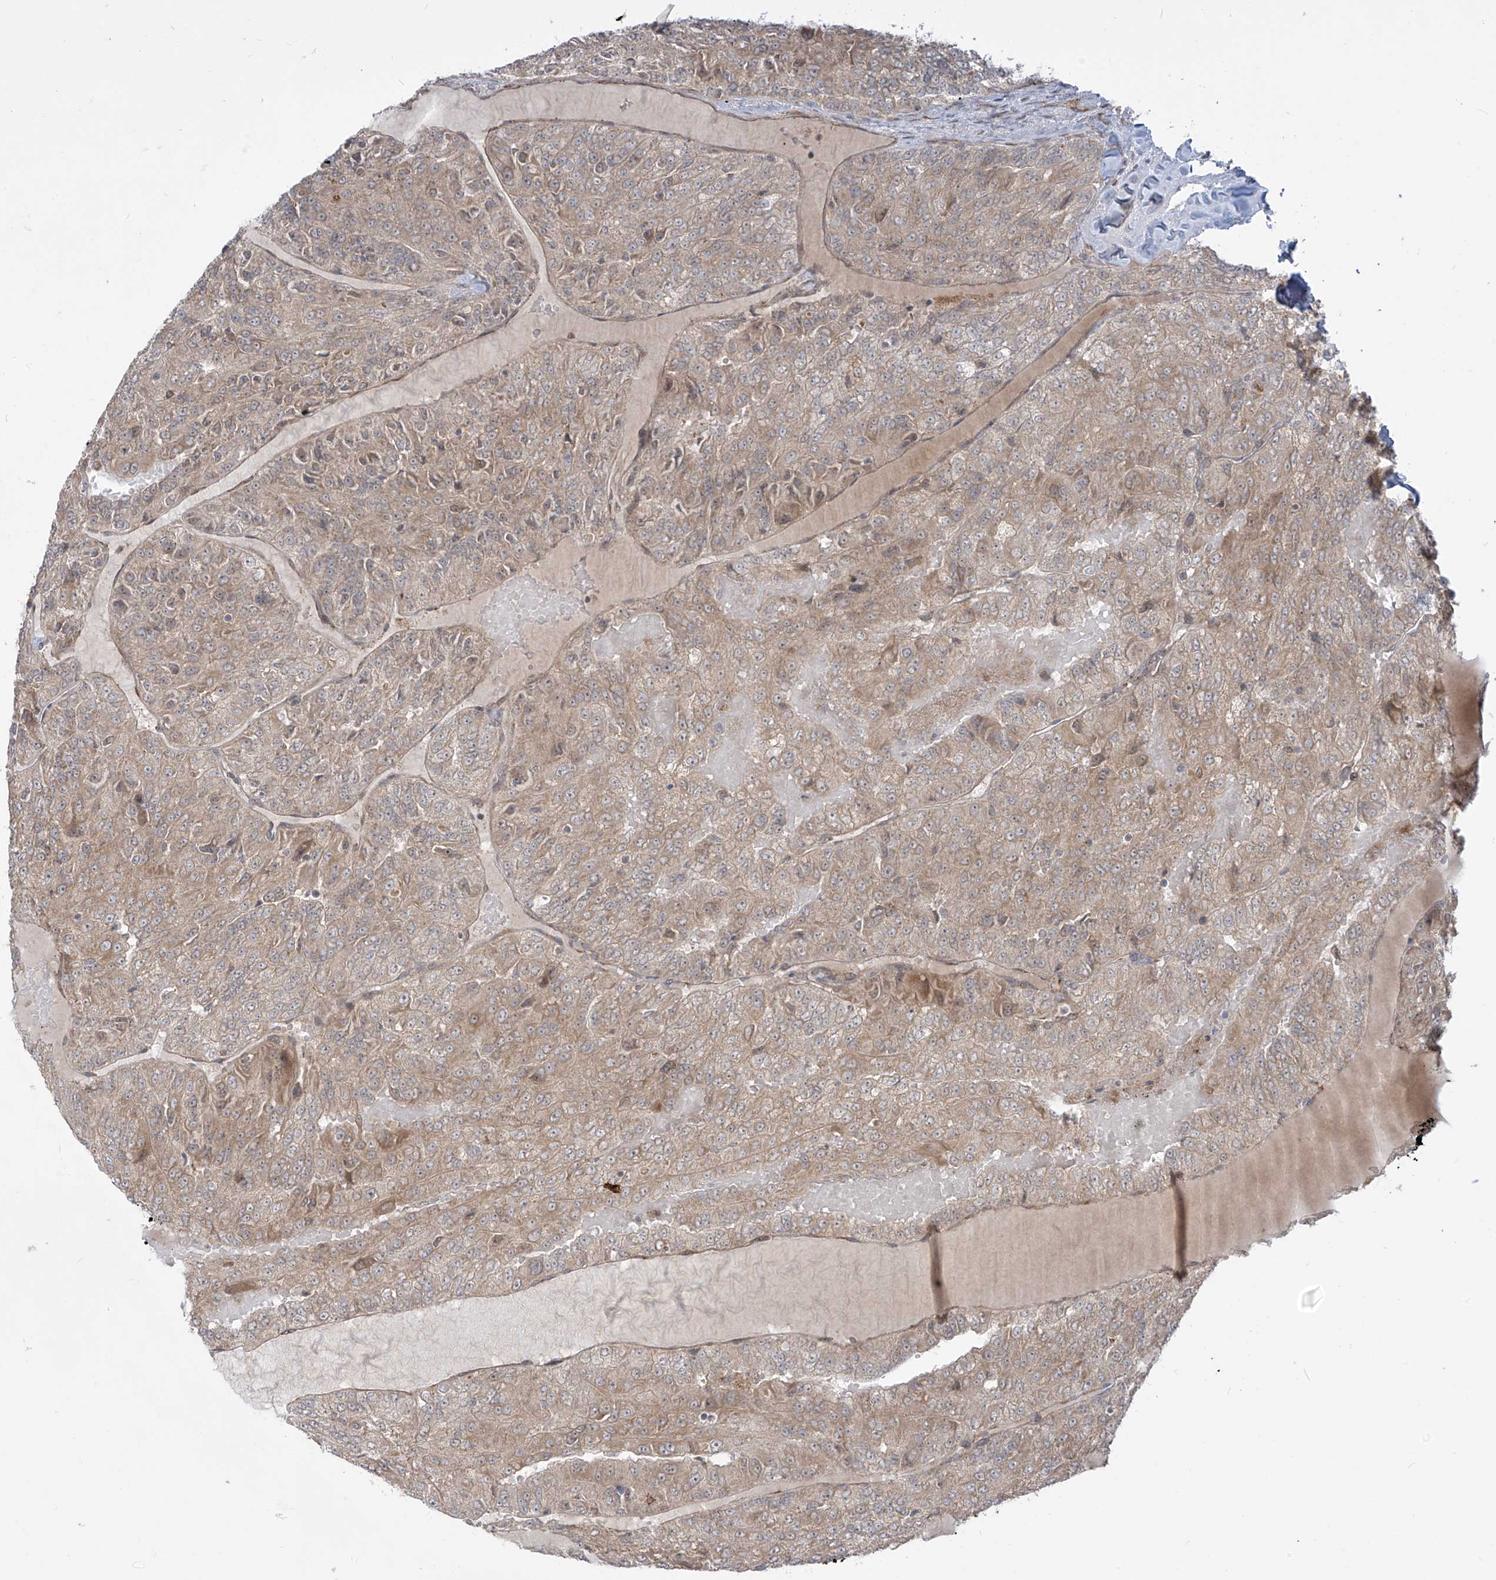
{"staining": {"intensity": "weak", "quantity": ">75%", "location": "cytoplasmic/membranous"}, "tissue": "renal cancer", "cell_type": "Tumor cells", "image_type": "cancer", "snomed": [{"axis": "morphology", "description": "Adenocarcinoma, NOS"}, {"axis": "topography", "description": "Kidney"}], "caption": "Human renal cancer (adenocarcinoma) stained for a protein (brown) exhibits weak cytoplasmic/membranous positive staining in approximately >75% of tumor cells.", "gene": "TRIM67", "patient": {"sex": "female", "age": 63}}